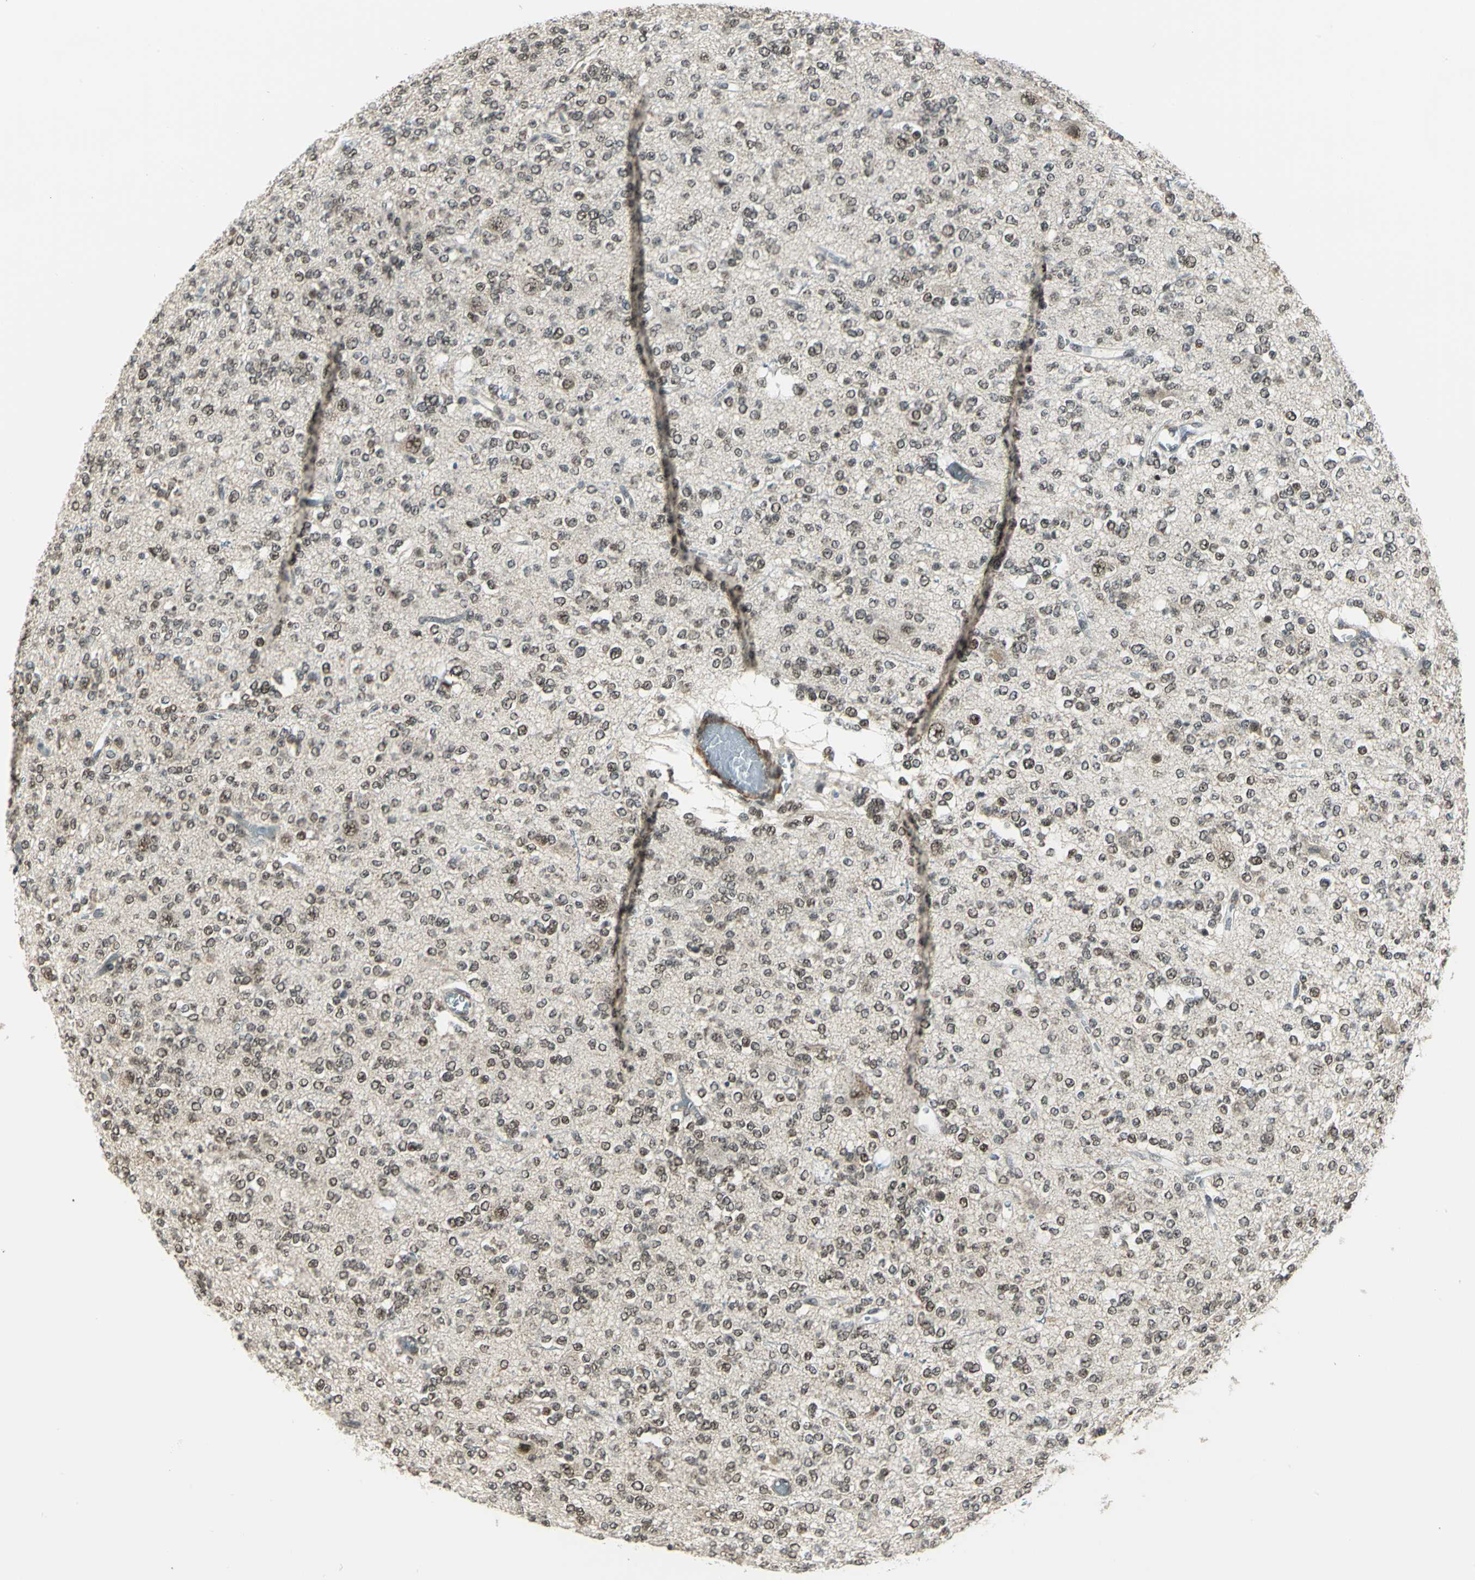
{"staining": {"intensity": "moderate", "quantity": ">75%", "location": "nuclear"}, "tissue": "glioma", "cell_type": "Tumor cells", "image_type": "cancer", "snomed": [{"axis": "morphology", "description": "Glioma, malignant, Low grade"}, {"axis": "topography", "description": "Brain"}], "caption": "Approximately >75% of tumor cells in malignant glioma (low-grade) demonstrate moderate nuclear protein expression as visualized by brown immunohistochemical staining.", "gene": "MTA1", "patient": {"sex": "male", "age": 38}}